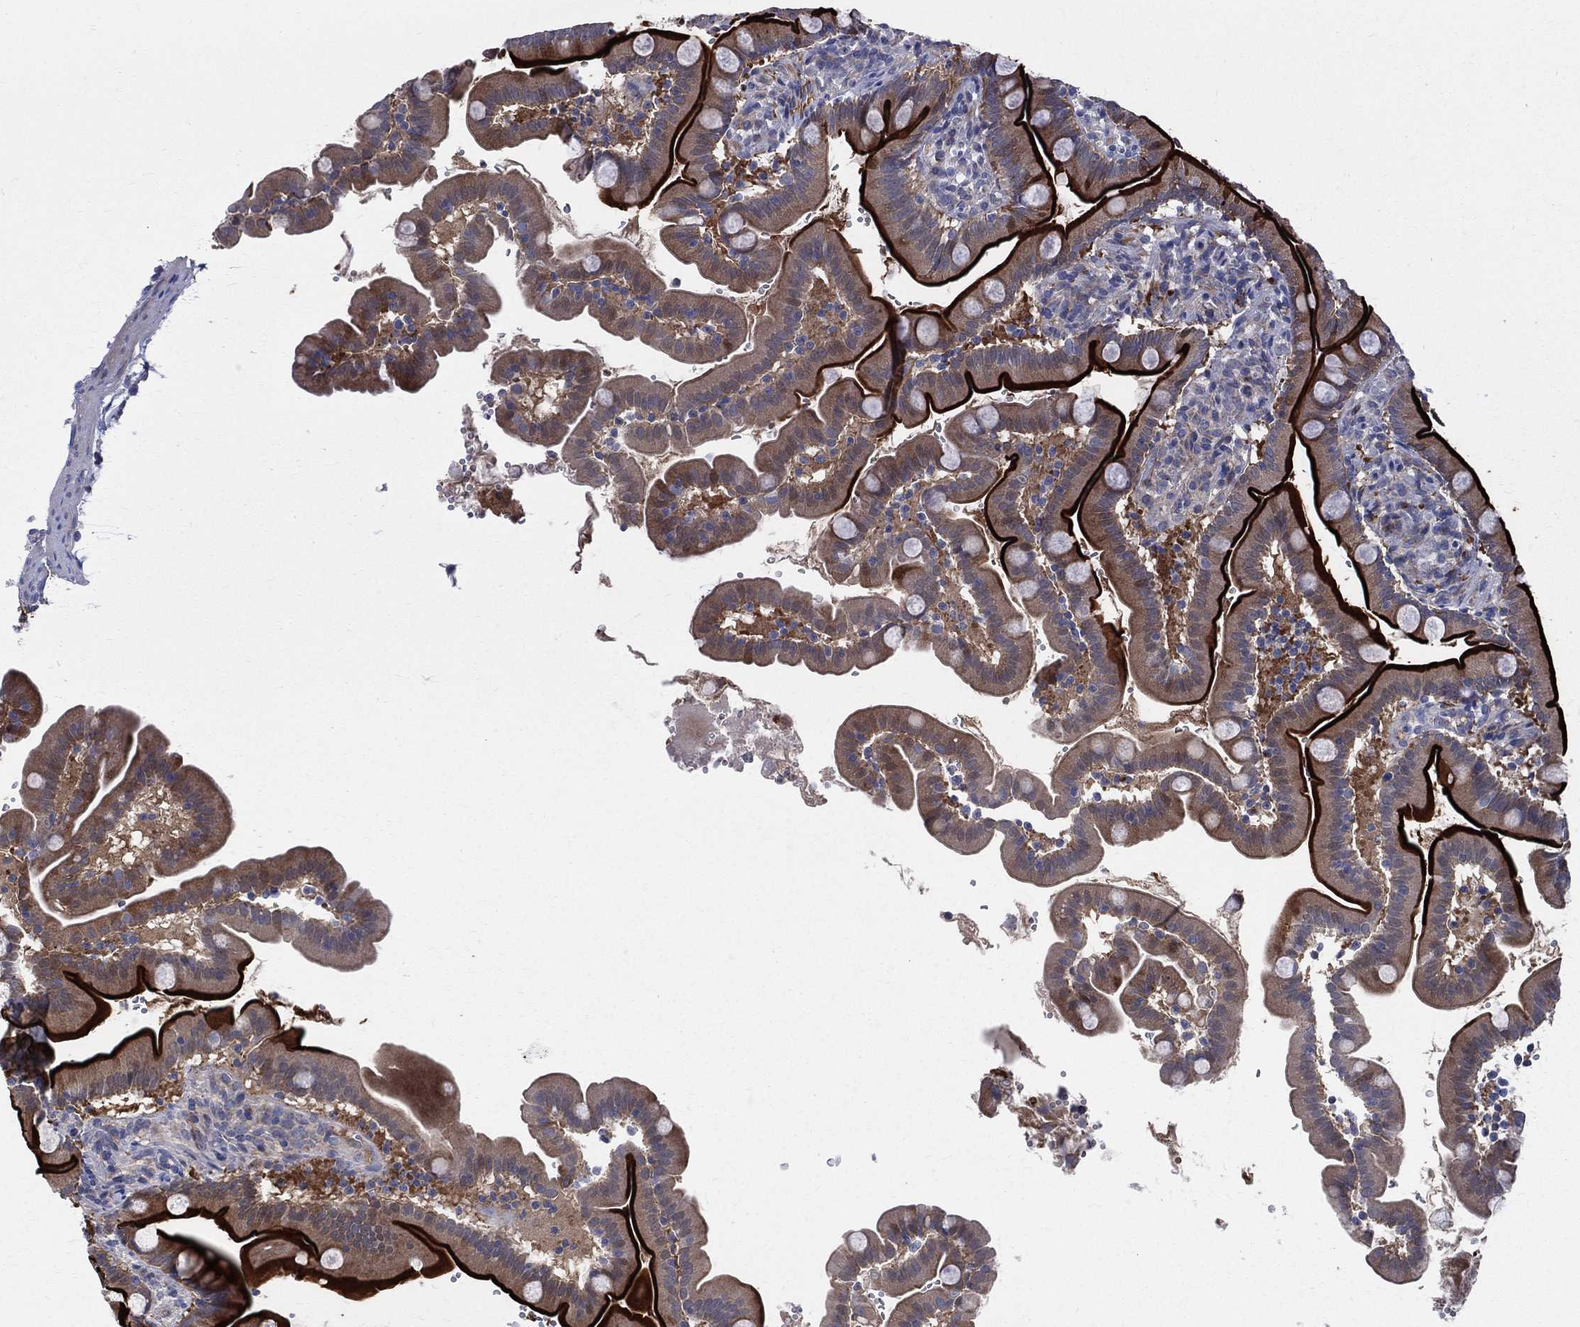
{"staining": {"intensity": "strong", "quantity": "25%-75%", "location": "cytoplasmic/membranous"}, "tissue": "small intestine", "cell_type": "Glandular cells", "image_type": "normal", "snomed": [{"axis": "morphology", "description": "Normal tissue, NOS"}, {"axis": "topography", "description": "Small intestine"}], "caption": "An IHC histopathology image of benign tissue is shown. Protein staining in brown labels strong cytoplasmic/membranous positivity in small intestine within glandular cells. (DAB (3,3'-diaminobenzidine) IHC, brown staining for protein, blue staining for nuclei).", "gene": "POMZP3", "patient": {"sex": "female", "age": 44}}